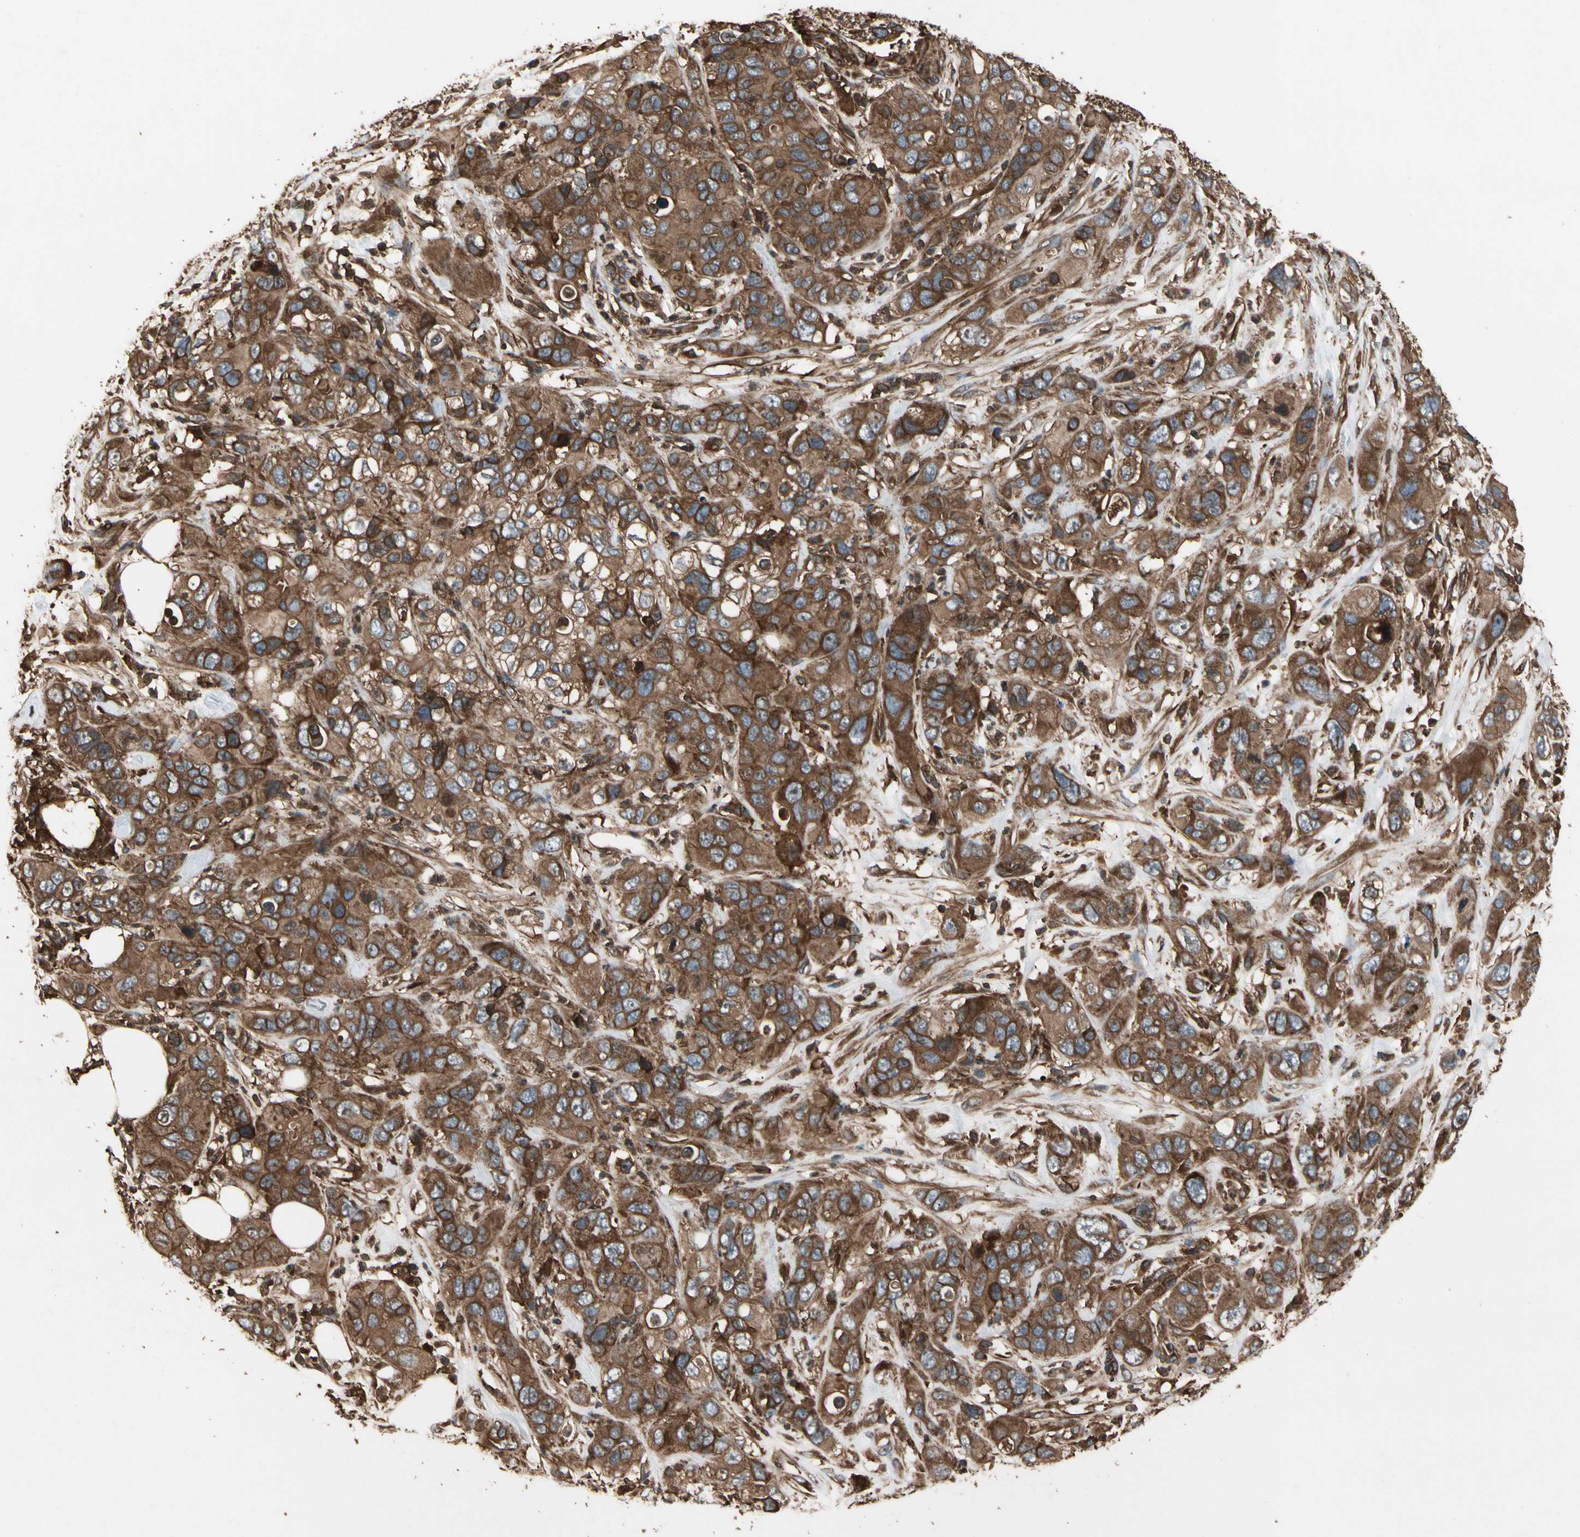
{"staining": {"intensity": "strong", "quantity": ">75%", "location": "cytoplasmic/membranous"}, "tissue": "pancreatic cancer", "cell_type": "Tumor cells", "image_type": "cancer", "snomed": [{"axis": "morphology", "description": "Adenocarcinoma, NOS"}, {"axis": "topography", "description": "Pancreas"}], "caption": "Immunohistochemistry image of neoplastic tissue: pancreatic cancer stained using immunohistochemistry reveals high levels of strong protein expression localized specifically in the cytoplasmic/membranous of tumor cells, appearing as a cytoplasmic/membranous brown color.", "gene": "AGBL2", "patient": {"sex": "female", "age": 71}}